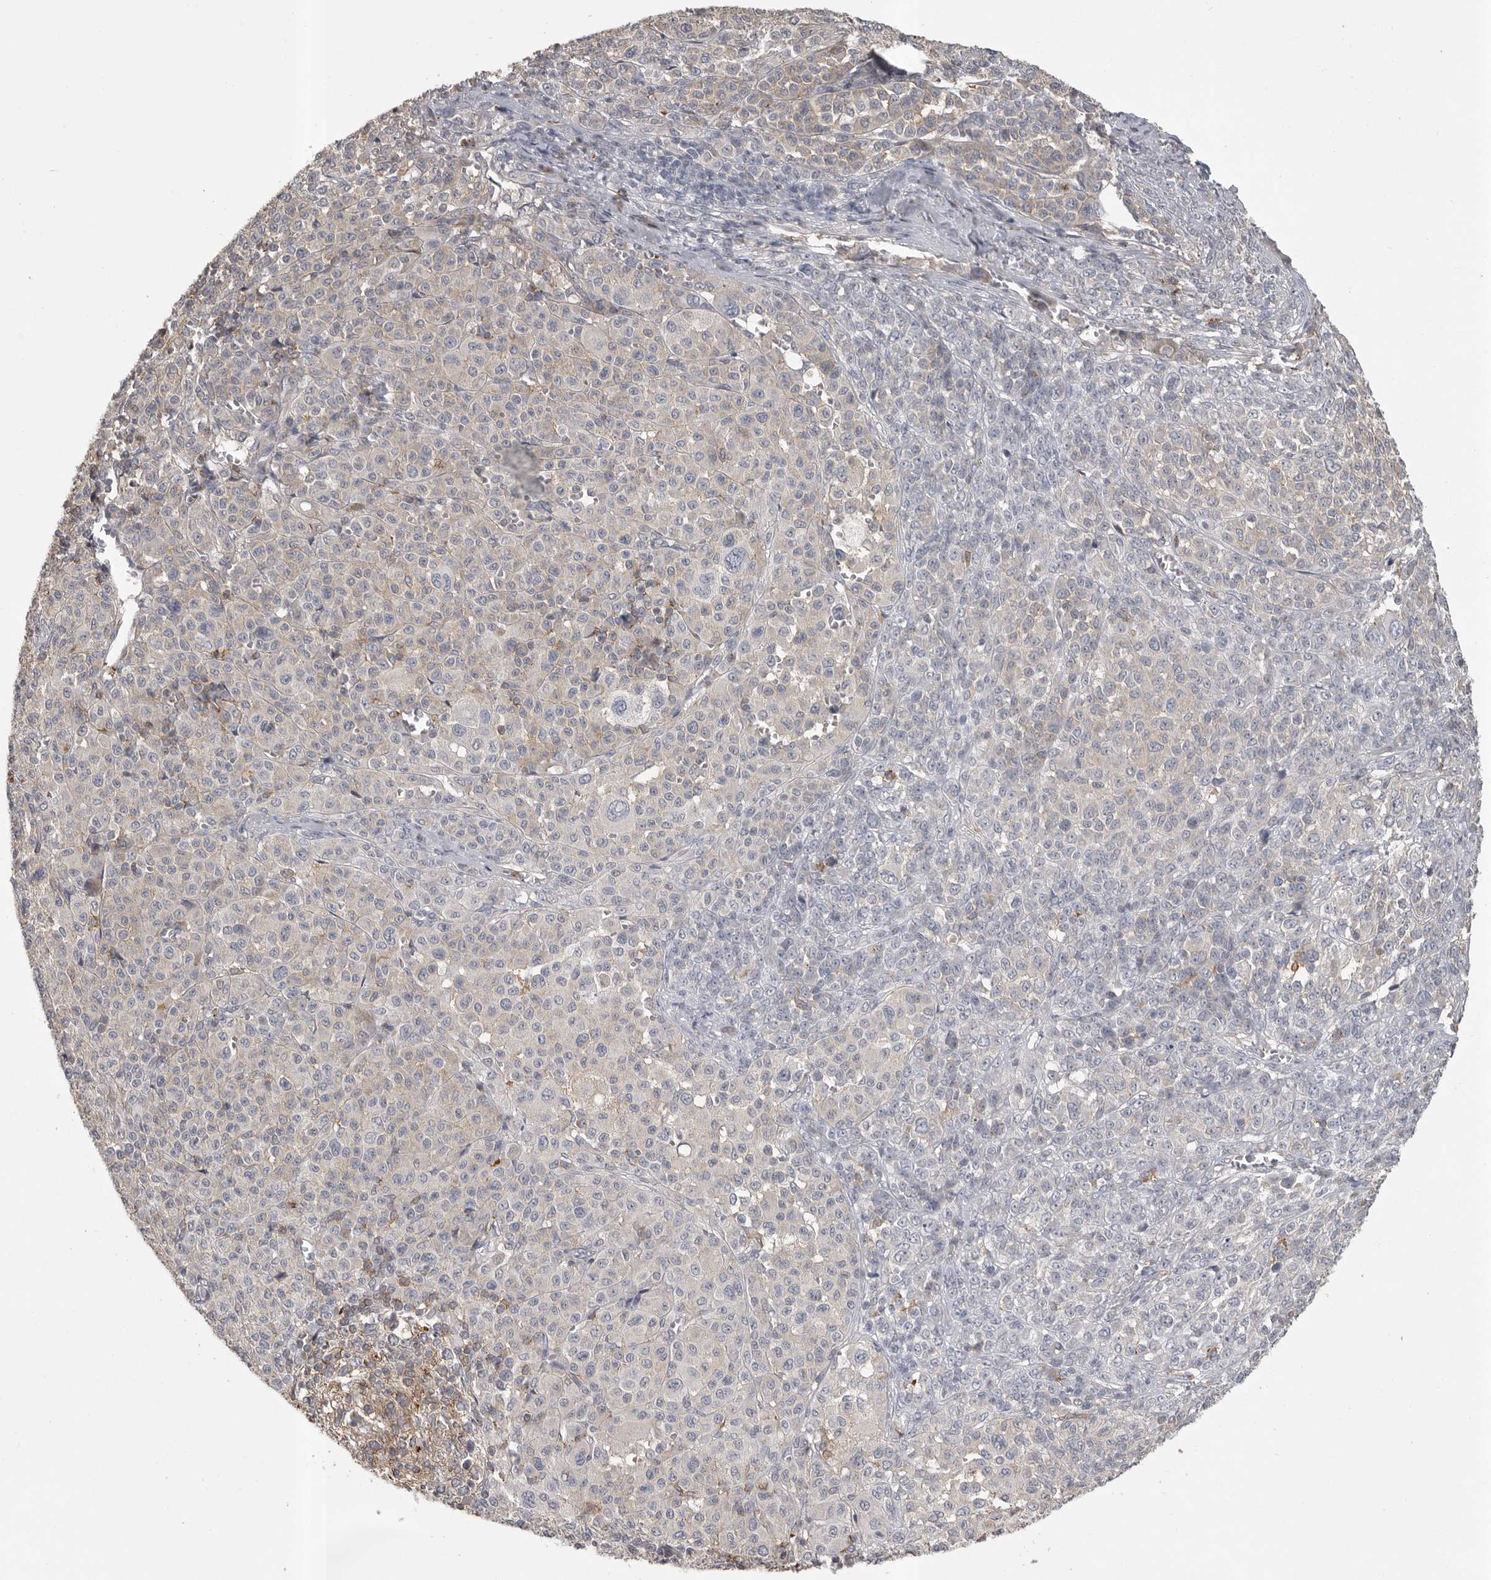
{"staining": {"intensity": "negative", "quantity": "none", "location": "none"}, "tissue": "melanoma", "cell_type": "Tumor cells", "image_type": "cancer", "snomed": [{"axis": "morphology", "description": "Malignant melanoma, Metastatic site"}, {"axis": "topography", "description": "Skin"}], "caption": "Immunohistochemistry image of human melanoma stained for a protein (brown), which exhibits no staining in tumor cells. (DAB (3,3'-diaminobenzidine) immunohistochemistry (IHC) visualized using brightfield microscopy, high magnification).", "gene": "CMTM6", "patient": {"sex": "female", "age": 74}}